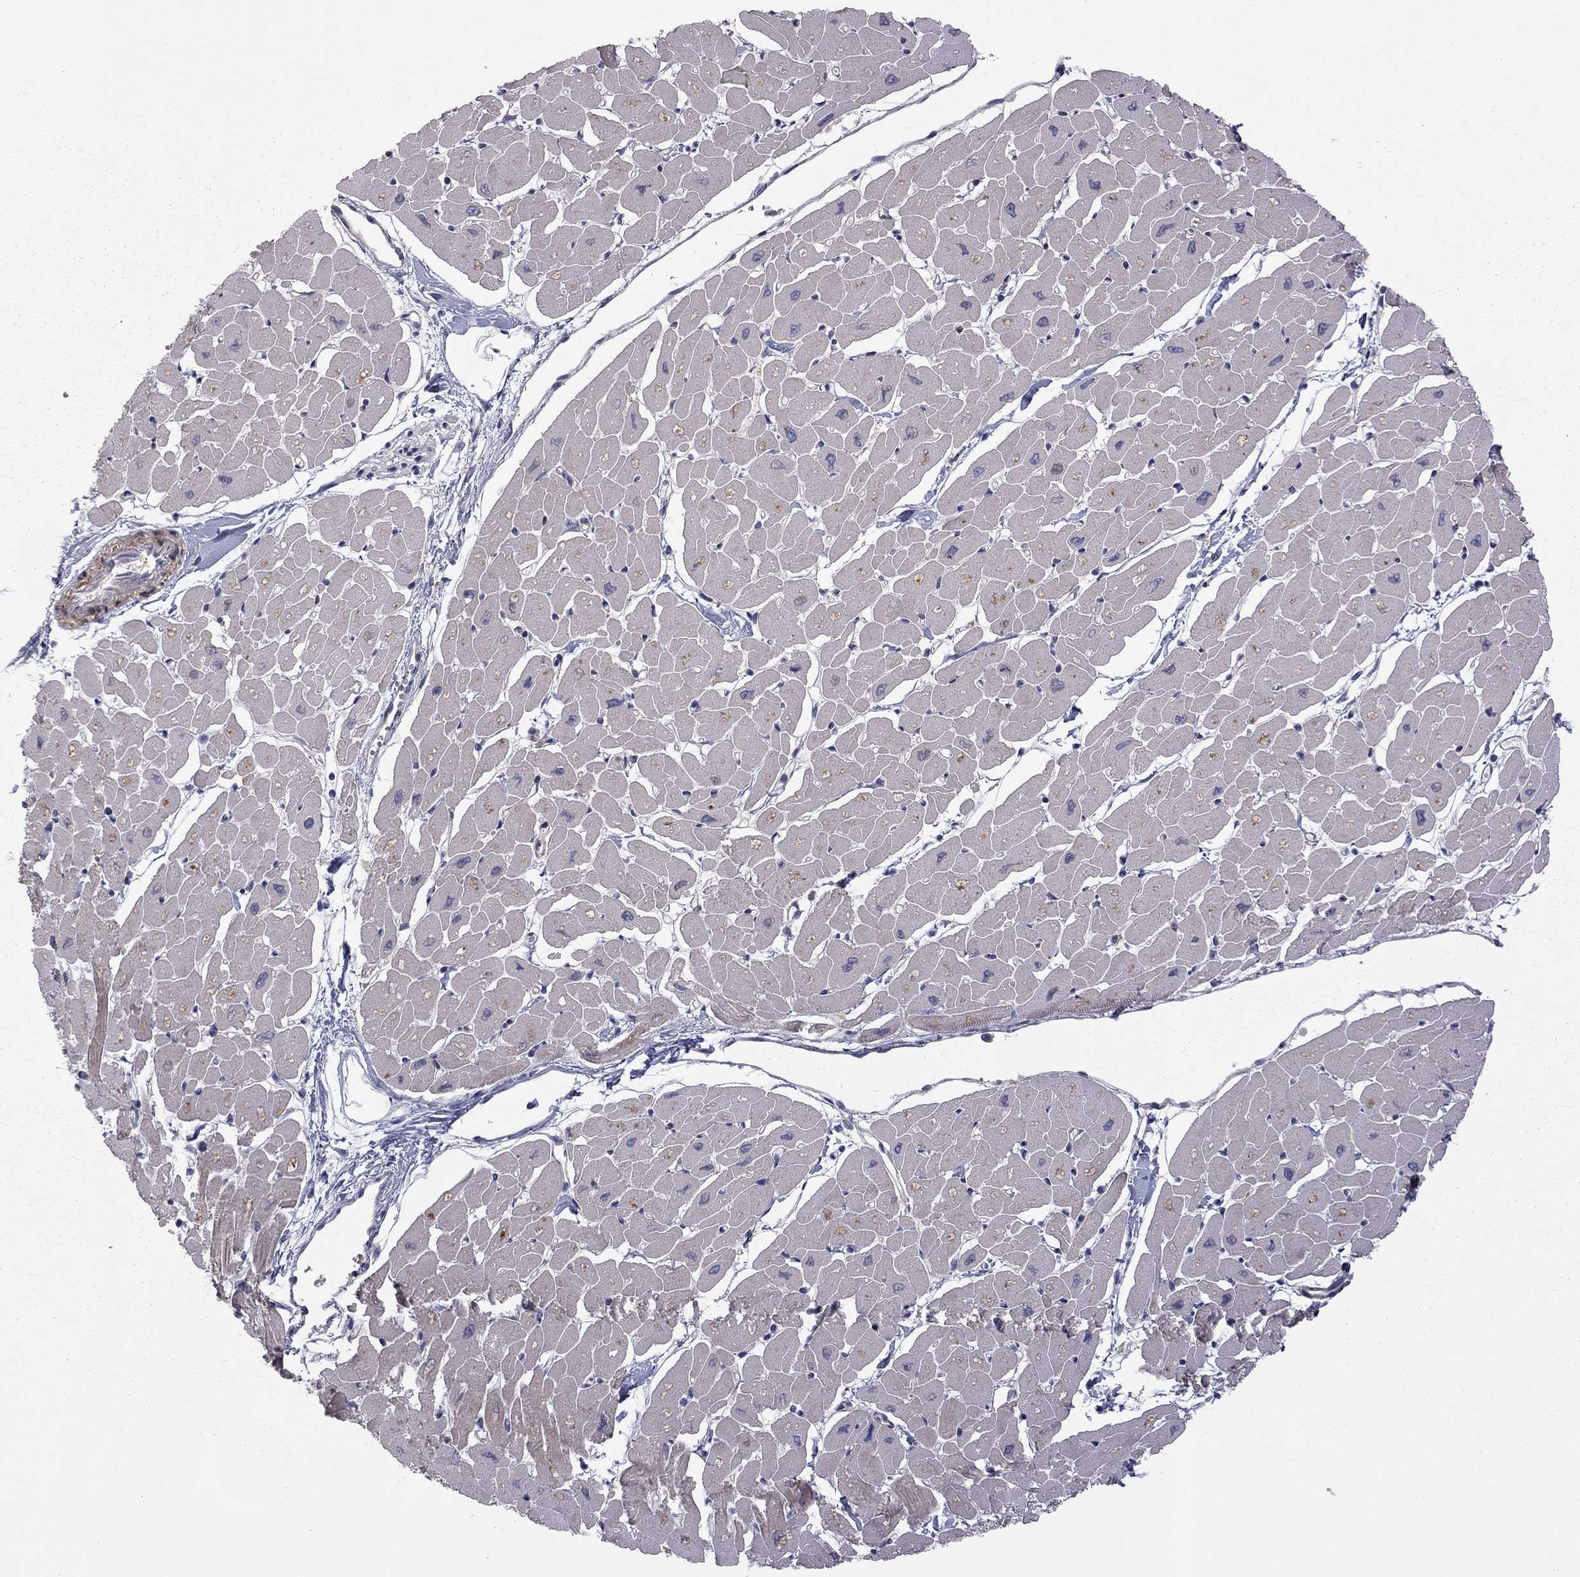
{"staining": {"intensity": "weak", "quantity": "25%-75%", "location": "cytoplasmic/membranous"}, "tissue": "heart muscle", "cell_type": "Cardiomyocytes", "image_type": "normal", "snomed": [{"axis": "morphology", "description": "Normal tissue, NOS"}, {"axis": "topography", "description": "Heart"}], "caption": "Protein staining displays weak cytoplasmic/membranous positivity in about 25%-75% of cardiomyocytes in unremarkable heart muscle. Nuclei are stained in blue.", "gene": "EXOC3L2", "patient": {"sex": "male", "age": 57}}